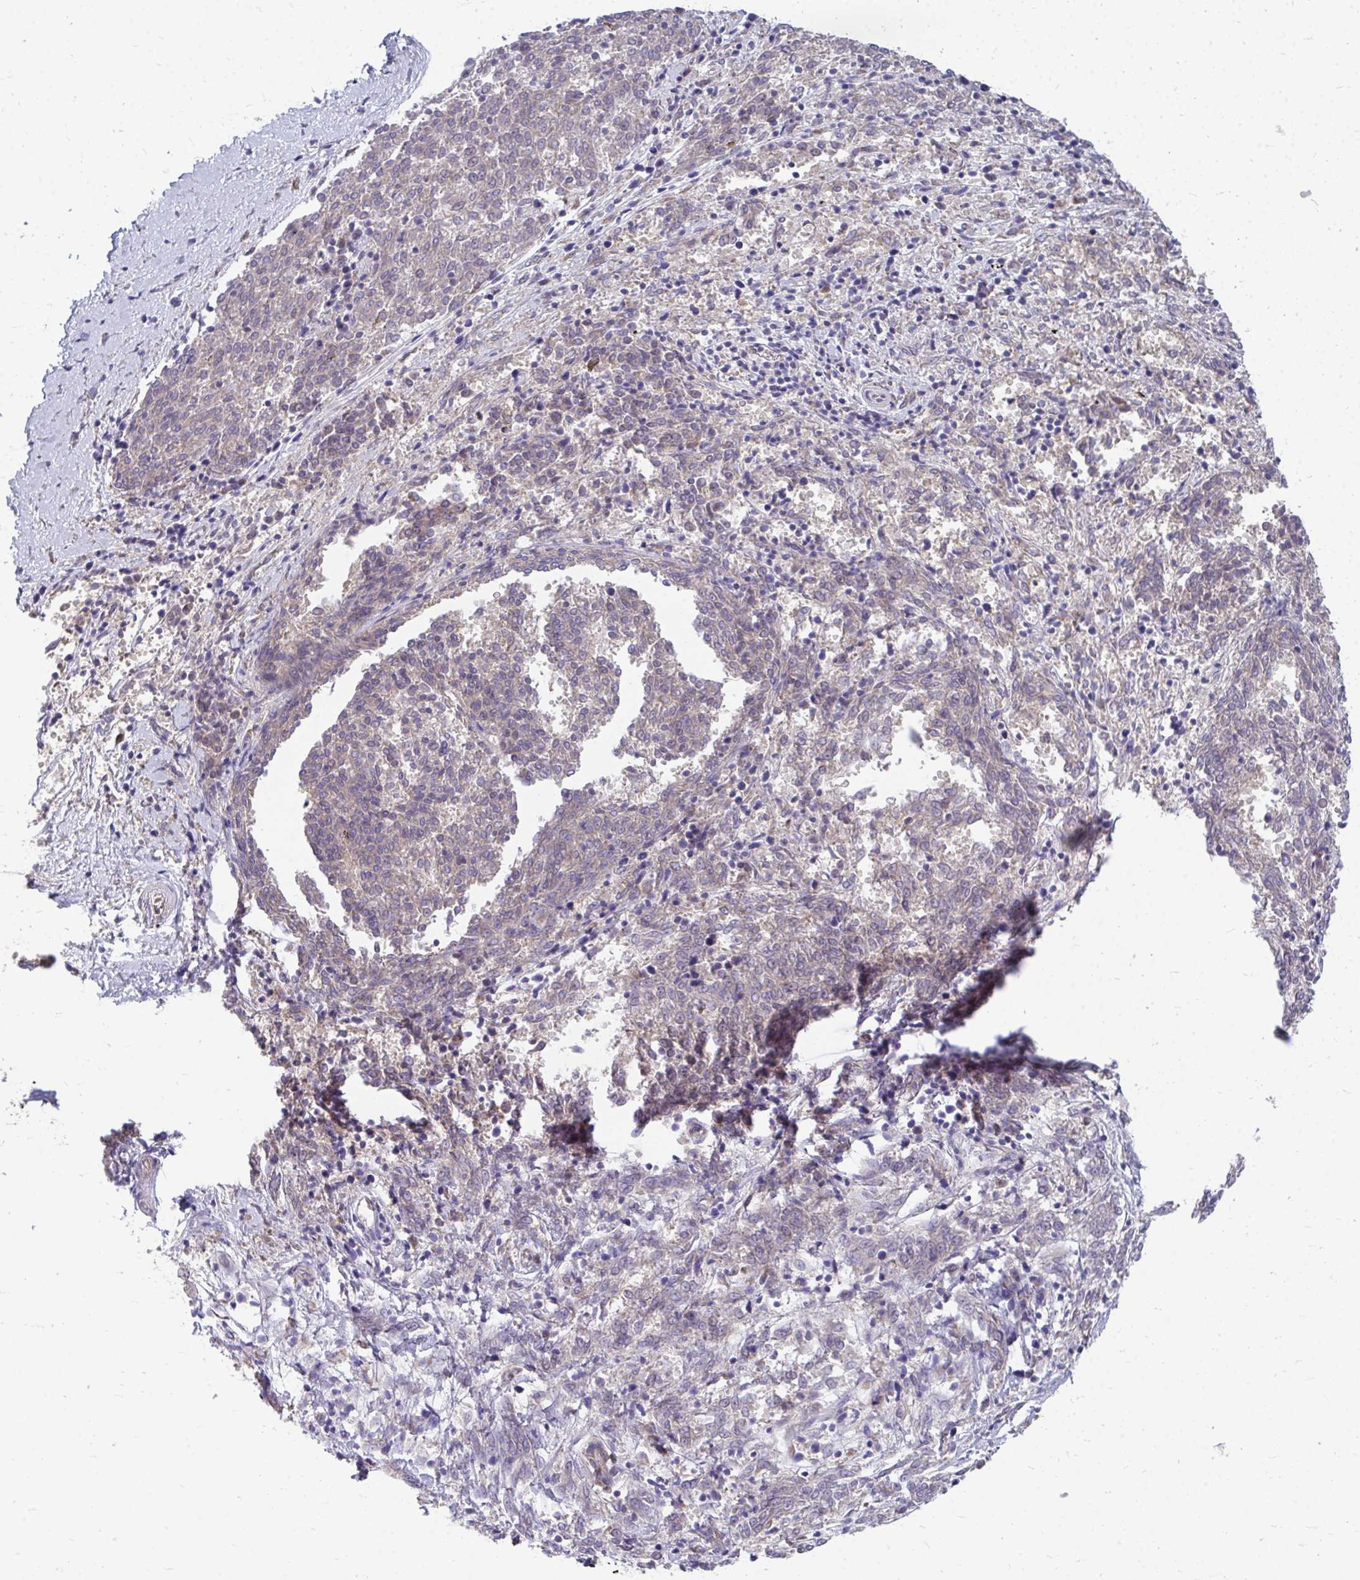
{"staining": {"intensity": "negative", "quantity": "none", "location": "none"}, "tissue": "melanoma", "cell_type": "Tumor cells", "image_type": "cancer", "snomed": [{"axis": "morphology", "description": "Malignant melanoma, NOS"}, {"axis": "topography", "description": "Skin"}], "caption": "Tumor cells show no significant staining in malignant melanoma.", "gene": "MROH8", "patient": {"sex": "female", "age": 72}}